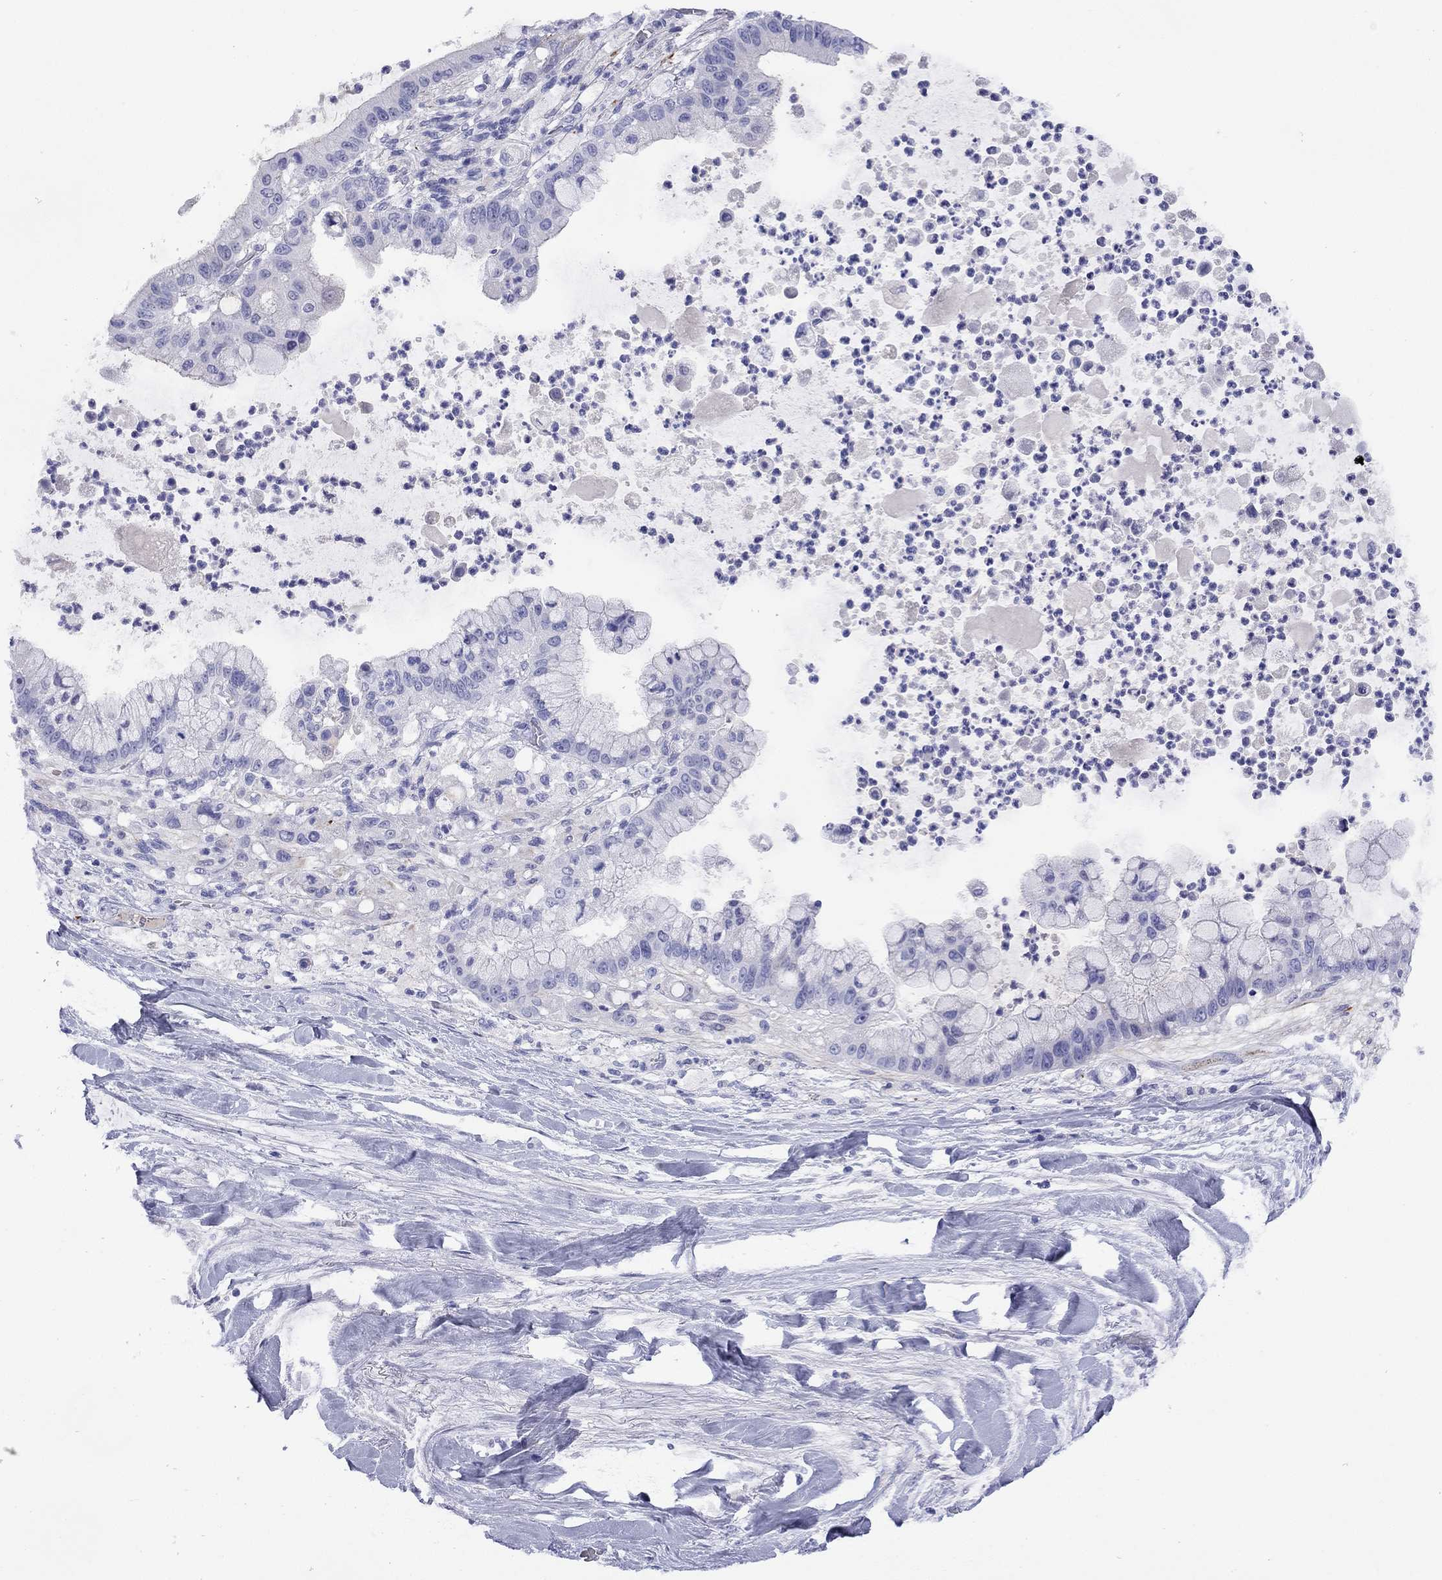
{"staining": {"intensity": "negative", "quantity": "none", "location": "none"}, "tissue": "liver cancer", "cell_type": "Tumor cells", "image_type": "cancer", "snomed": [{"axis": "morphology", "description": "Cholangiocarcinoma"}, {"axis": "topography", "description": "Liver"}], "caption": "Cholangiocarcinoma (liver) stained for a protein using IHC exhibits no expression tumor cells.", "gene": "CMYA5", "patient": {"sex": "female", "age": 54}}